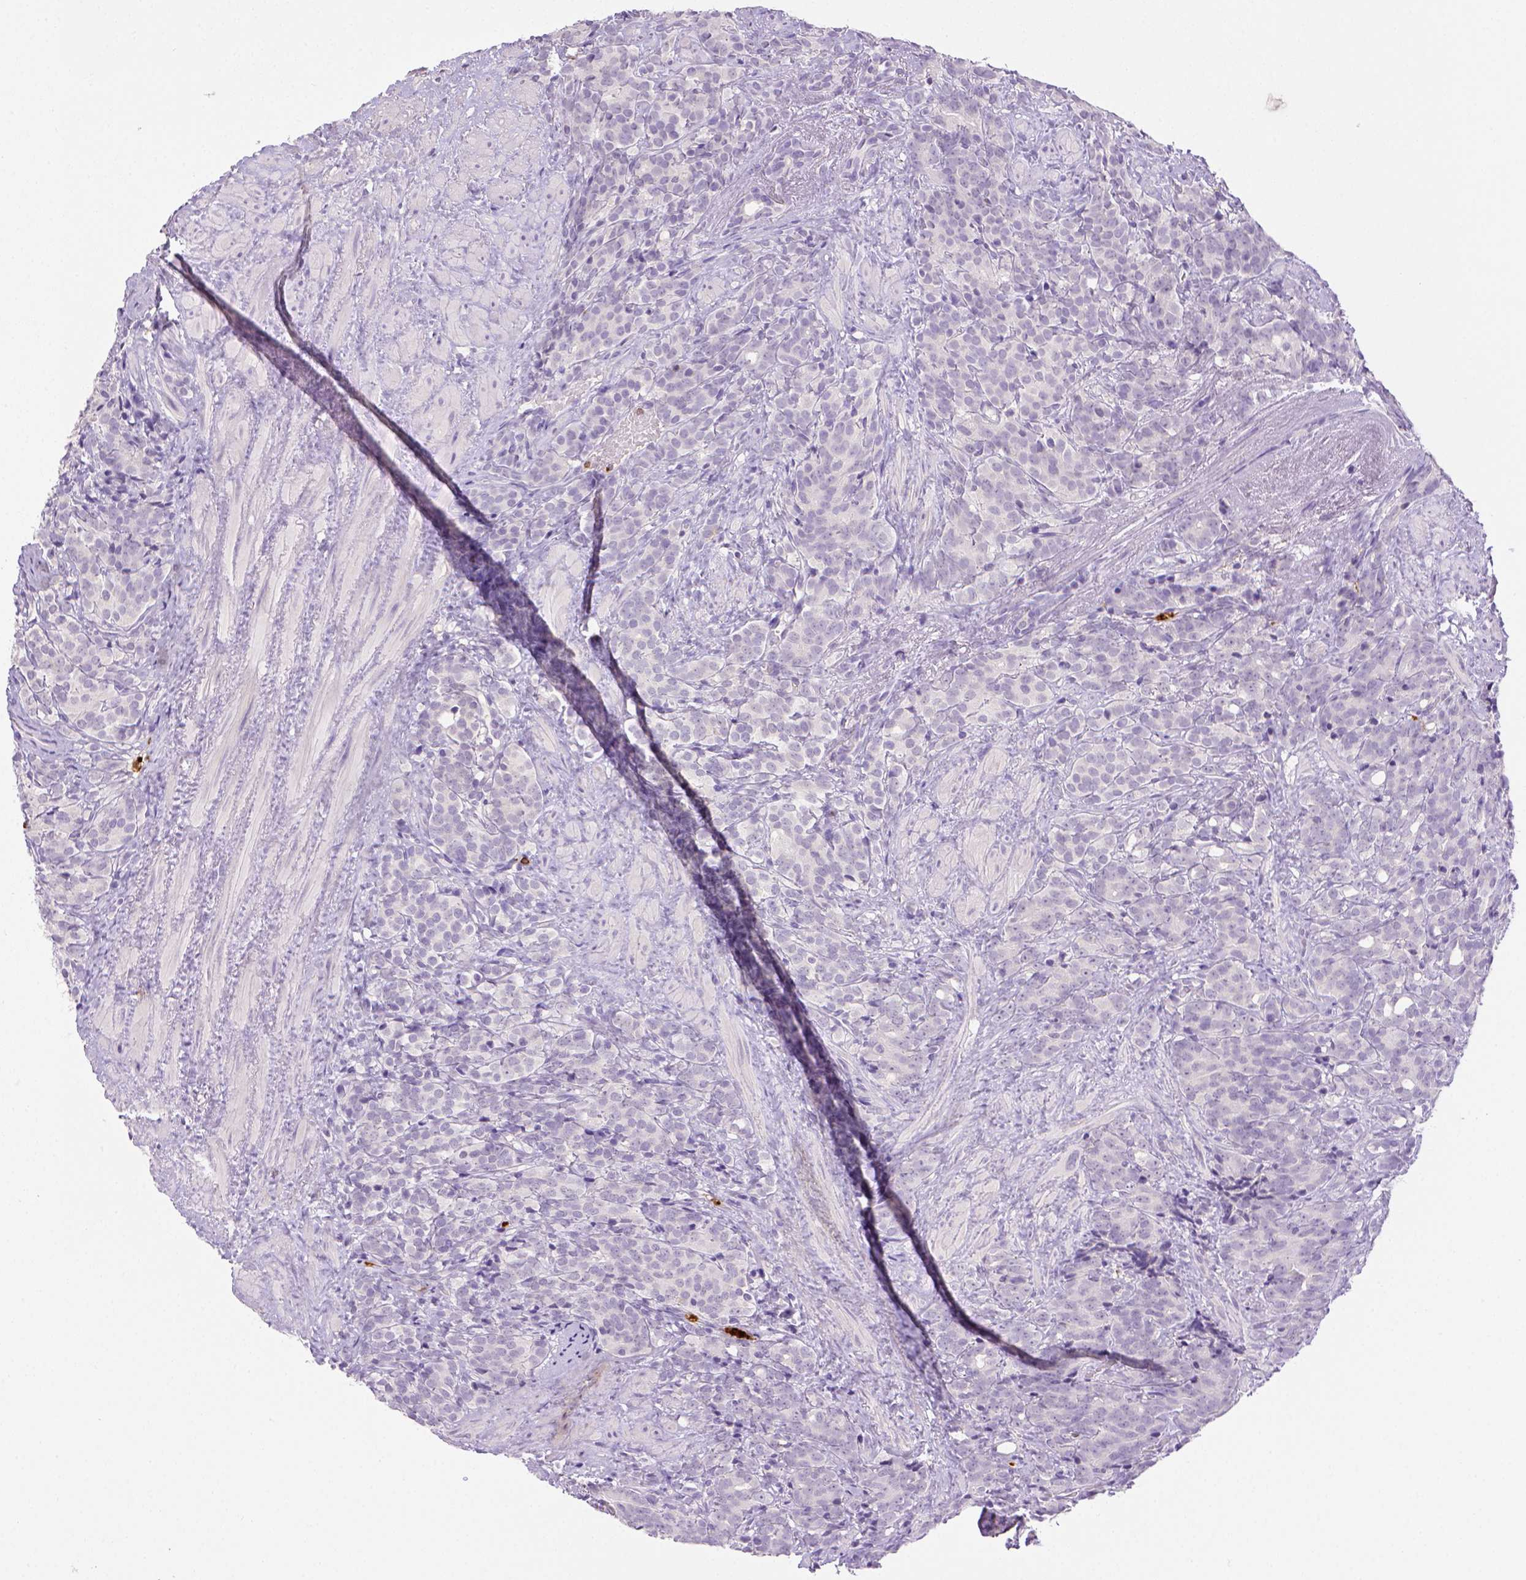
{"staining": {"intensity": "negative", "quantity": "none", "location": "none"}, "tissue": "prostate cancer", "cell_type": "Tumor cells", "image_type": "cancer", "snomed": [{"axis": "morphology", "description": "Adenocarcinoma, High grade"}, {"axis": "topography", "description": "Prostate"}], "caption": "Immunohistochemistry (IHC) image of human prostate cancer stained for a protein (brown), which exhibits no positivity in tumor cells. (Stains: DAB (3,3'-diaminobenzidine) immunohistochemistry (IHC) with hematoxylin counter stain, Microscopy: brightfield microscopy at high magnification).", "gene": "ITGAM", "patient": {"sex": "male", "age": 84}}